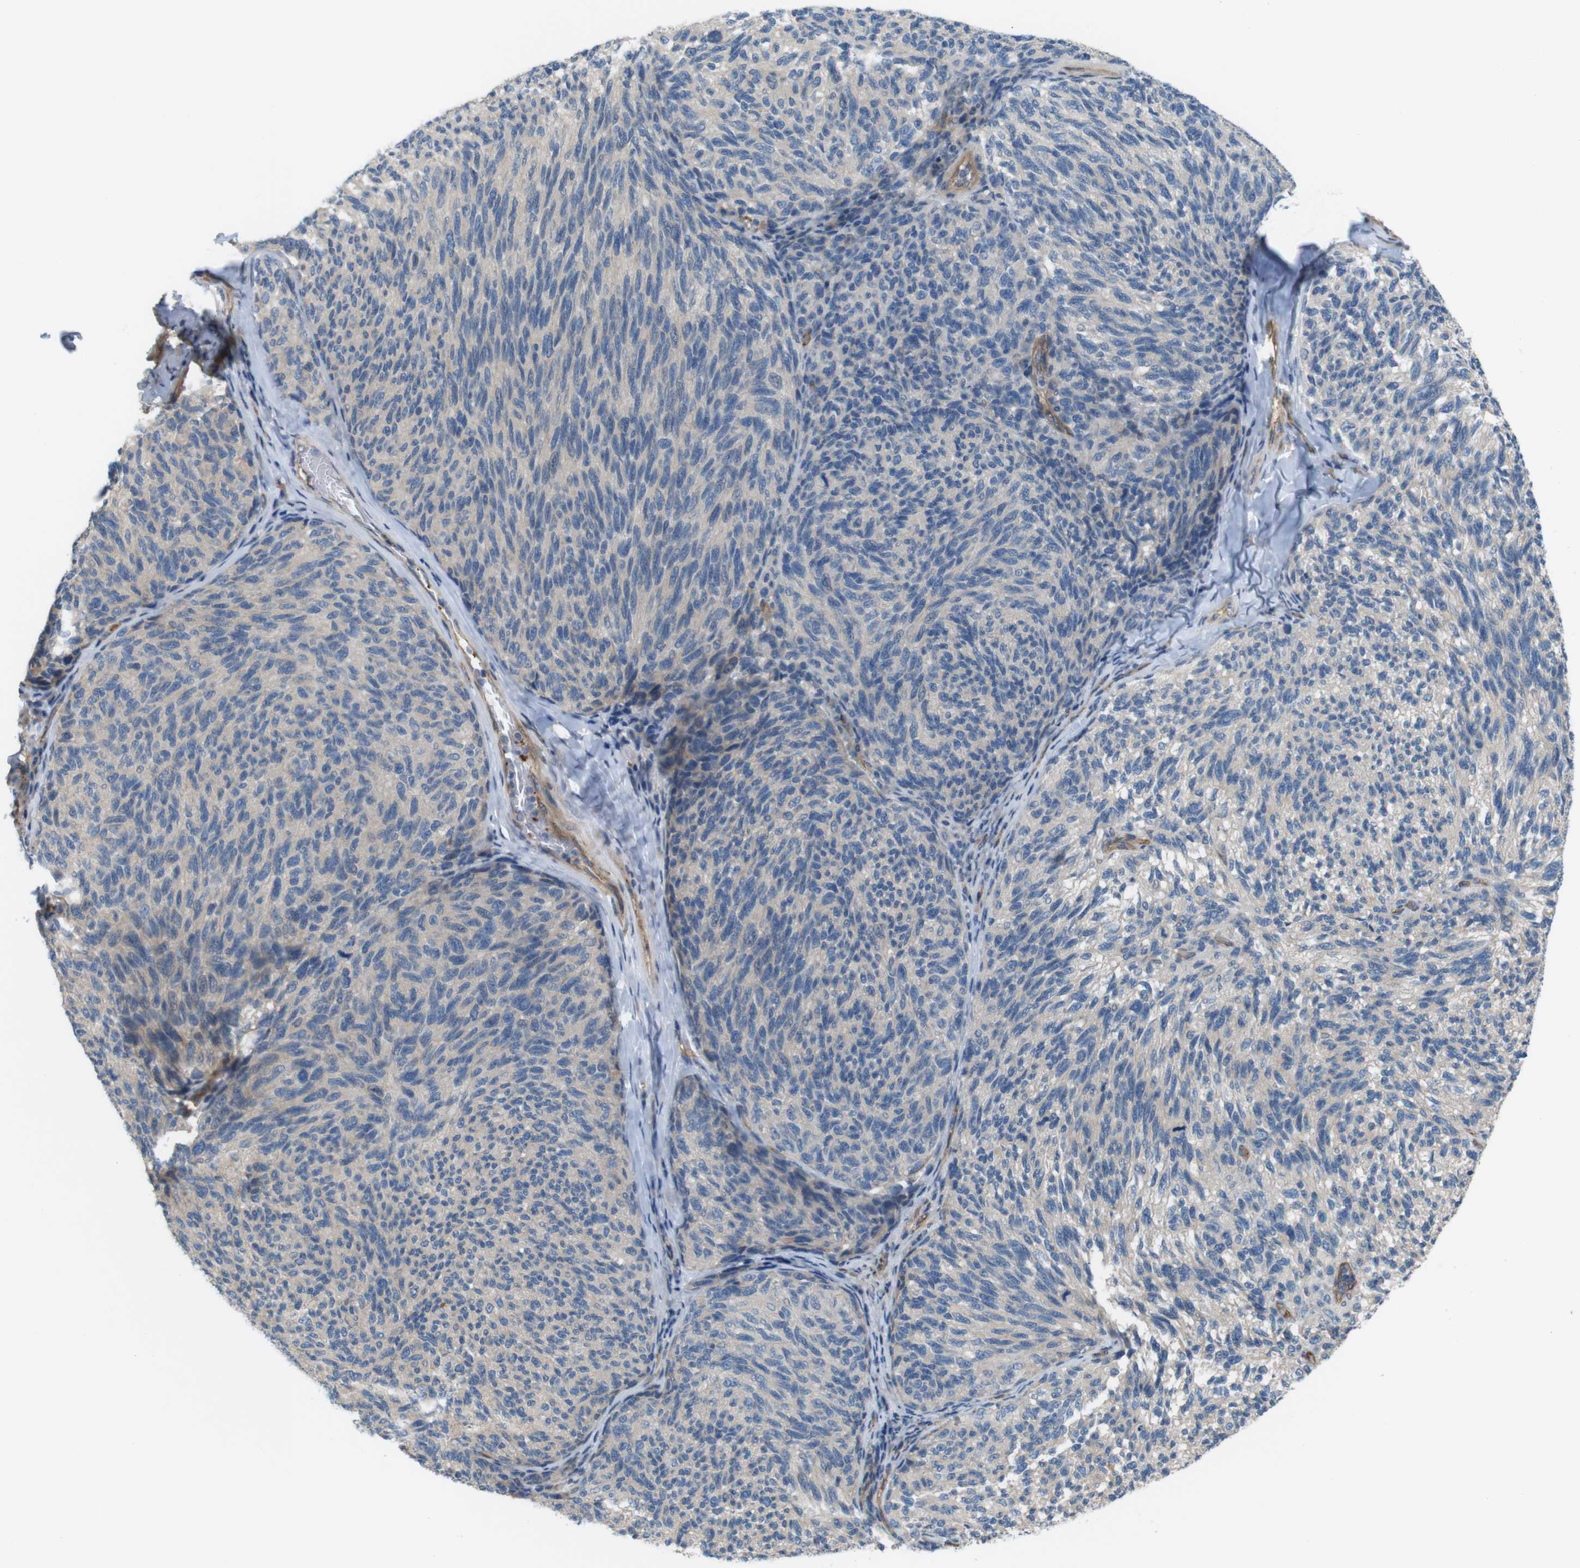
{"staining": {"intensity": "weak", "quantity": ">75%", "location": "cytoplasmic/membranous"}, "tissue": "melanoma", "cell_type": "Tumor cells", "image_type": "cancer", "snomed": [{"axis": "morphology", "description": "Malignant melanoma, NOS"}, {"axis": "topography", "description": "Skin"}], "caption": "Human melanoma stained for a protein (brown) reveals weak cytoplasmic/membranous positive staining in approximately >75% of tumor cells.", "gene": "BVES", "patient": {"sex": "female", "age": 73}}